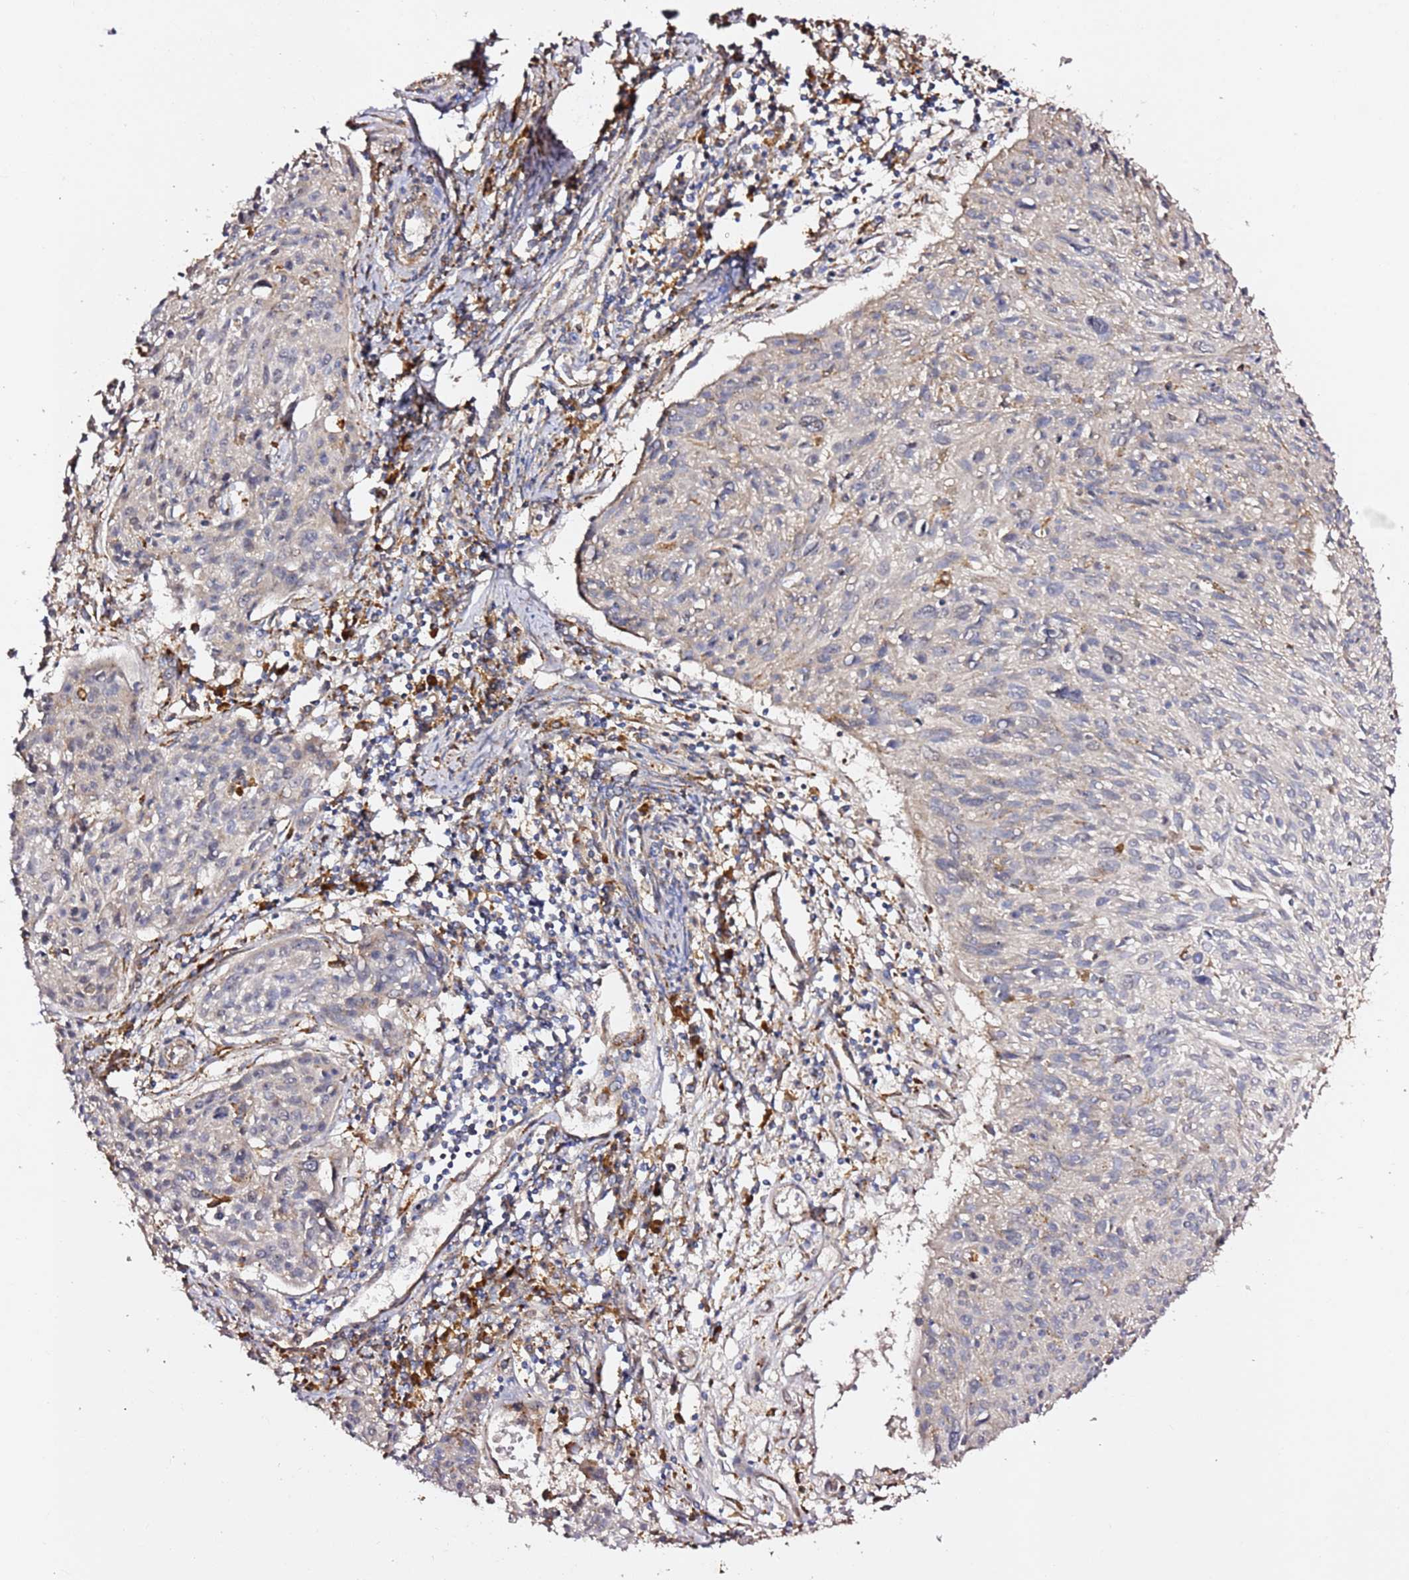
{"staining": {"intensity": "negative", "quantity": "none", "location": "none"}, "tissue": "cervical cancer", "cell_type": "Tumor cells", "image_type": "cancer", "snomed": [{"axis": "morphology", "description": "Squamous cell carcinoma, NOS"}, {"axis": "topography", "description": "Cervix"}], "caption": "This is an IHC photomicrograph of cervical cancer (squamous cell carcinoma). There is no positivity in tumor cells.", "gene": "HSD17B7", "patient": {"sex": "female", "age": 51}}